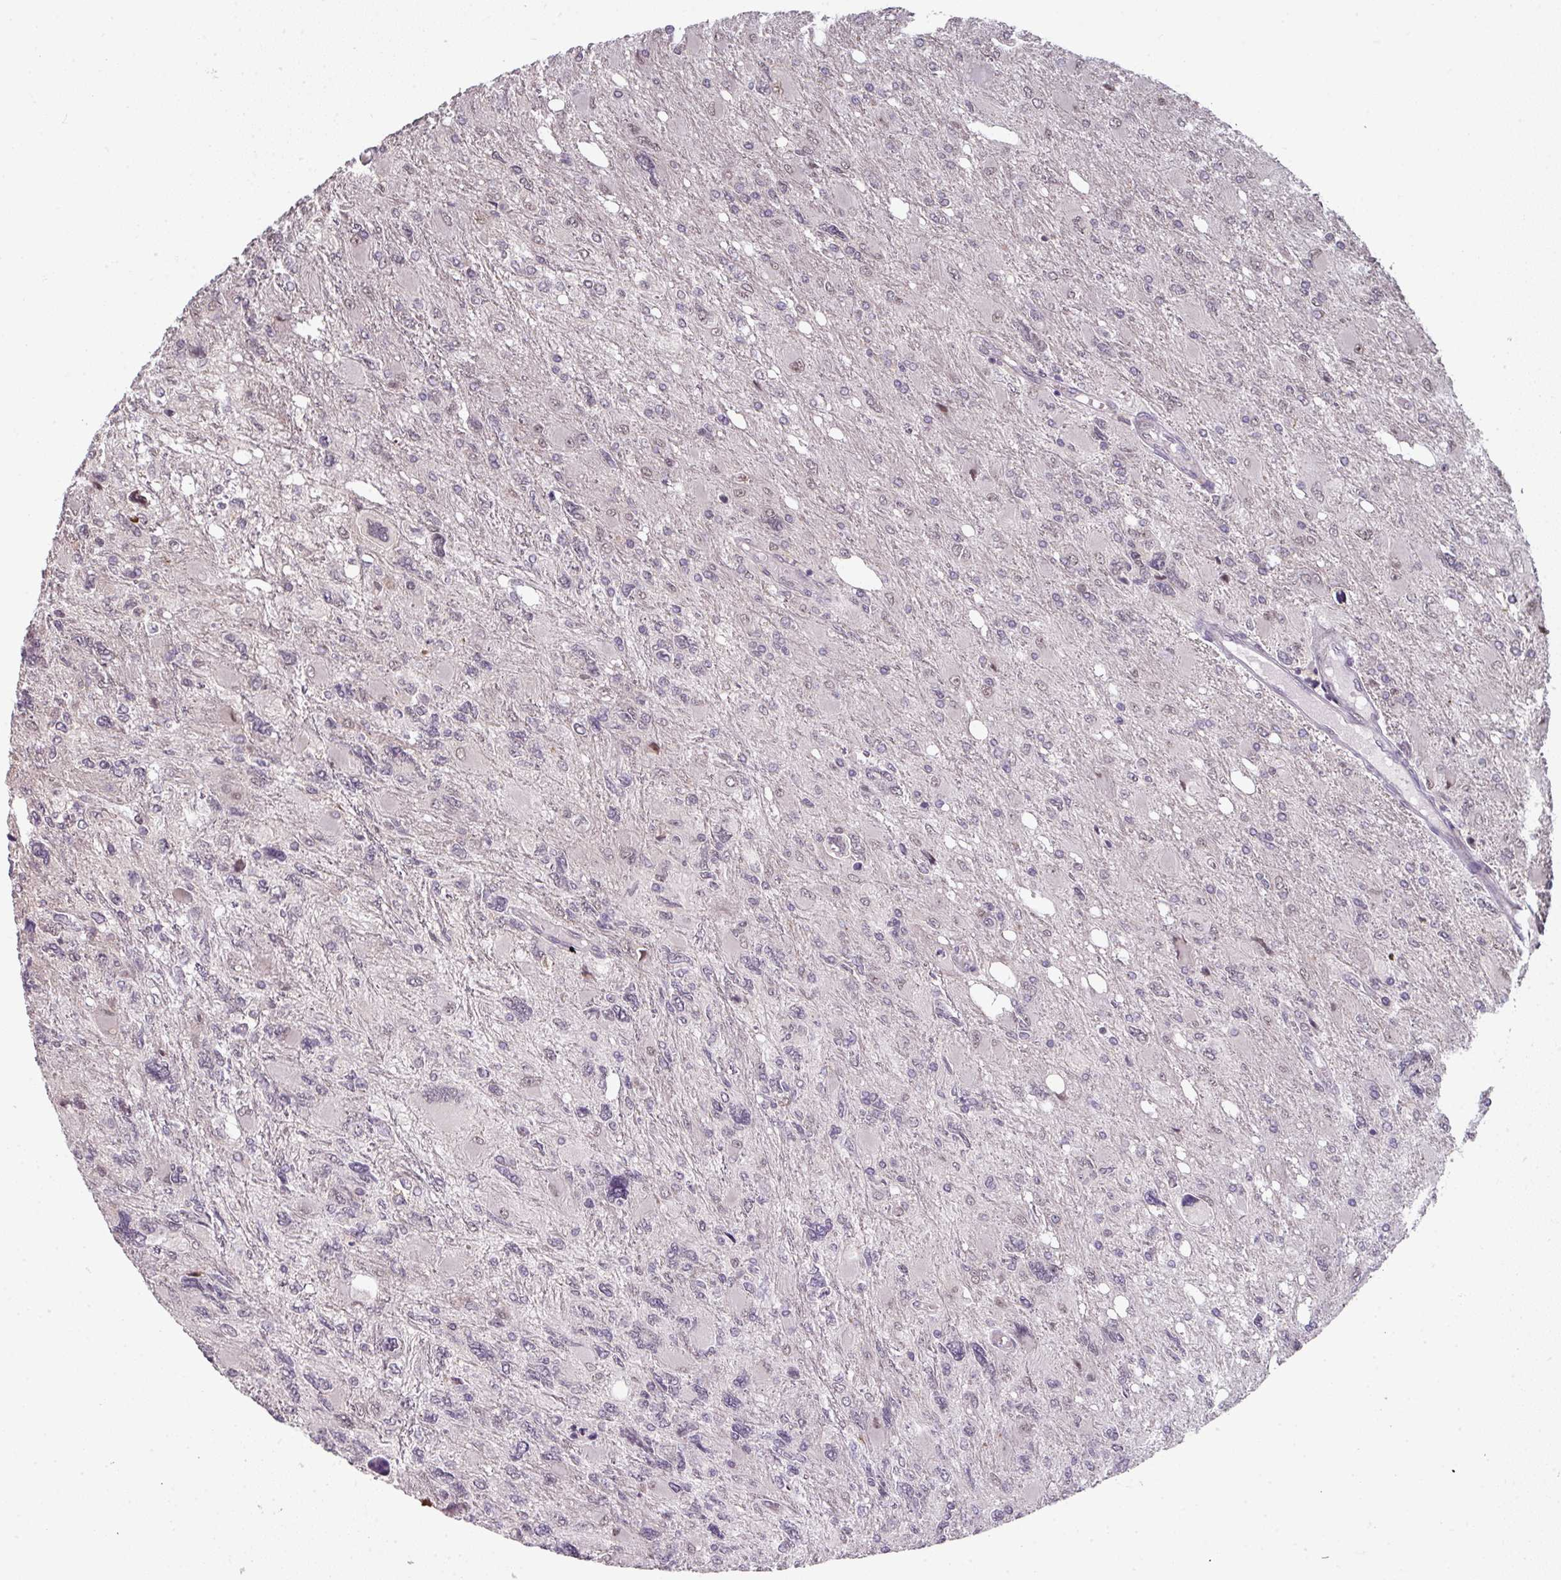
{"staining": {"intensity": "moderate", "quantity": "25%-75%", "location": "nuclear"}, "tissue": "glioma", "cell_type": "Tumor cells", "image_type": "cancer", "snomed": [{"axis": "morphology", "description": "Glioma, malignant, High grade"}, {"axis": "topography", "description": "Brain"}], "caption": "Protein analysis of glioma tissue reveals moderate nuclear expression in about 25%-75% of tumor cells. The staining is performed using DAB (3,3'-diaminobenzidine) brown chromogen to label protein expression. The nuclei are counter-stained blue using hematoxylin.", "gene": "GTF2H3", "patient": {"sex": "male", "age": 67}}